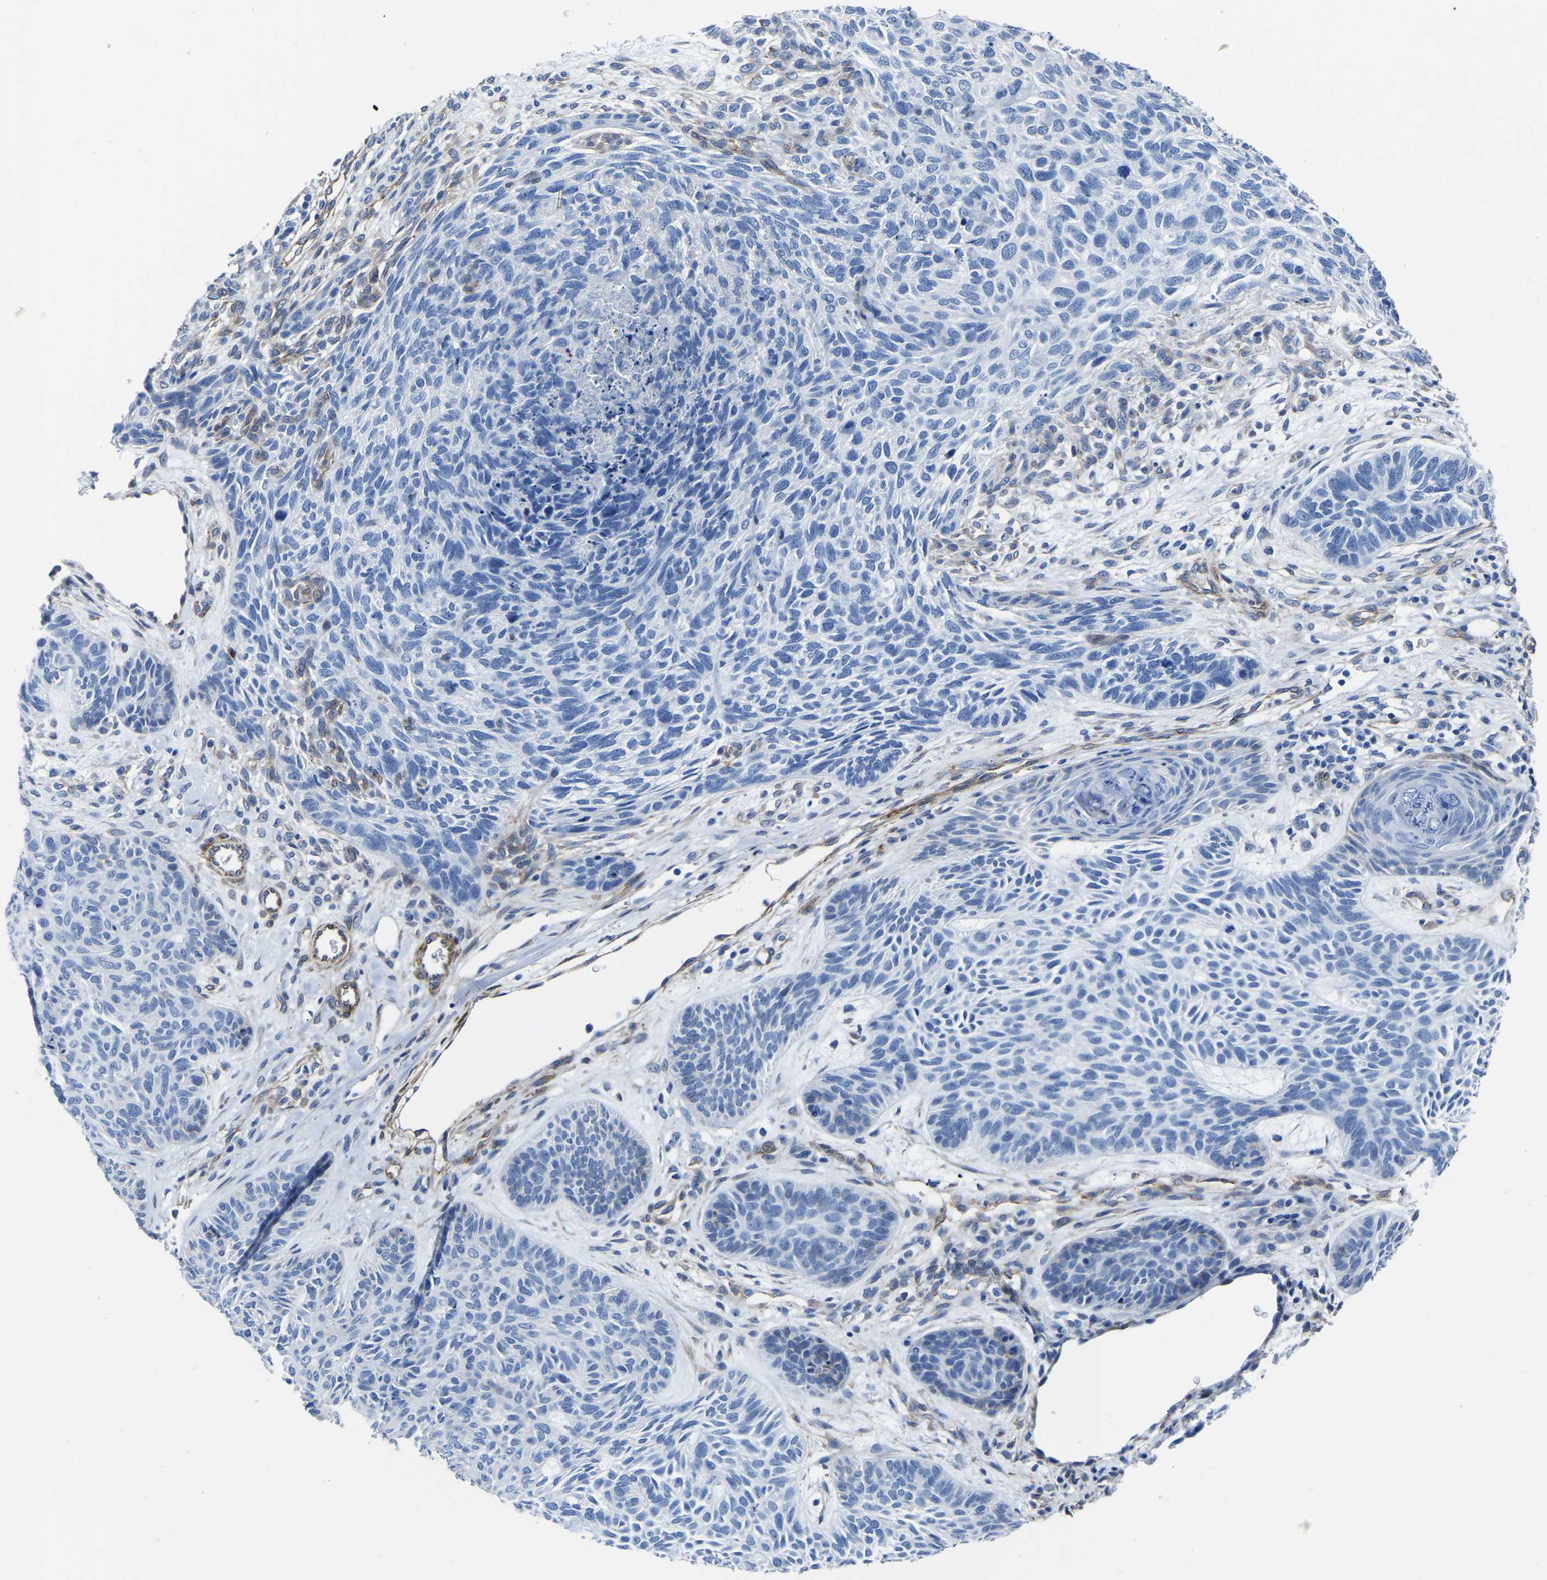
{"staining": {"intensity": "negative", "quantity": "none", "location": "none"}, "tissue": "skin cancer", "cell_type": "Tumor cells", "image_type": "cancer", "snomed": [{"axis": "morphology", "description": "Basal cell carcinoma"}, {"axis": "topography", "description": "Skin"}], "caption": "Skin basal cell carcinoma stained for a protein using immunohistochemistry displays no staining tumor cells.", "gene": "SLC45A3", "patient": {"sex": "male", "age": 55}}